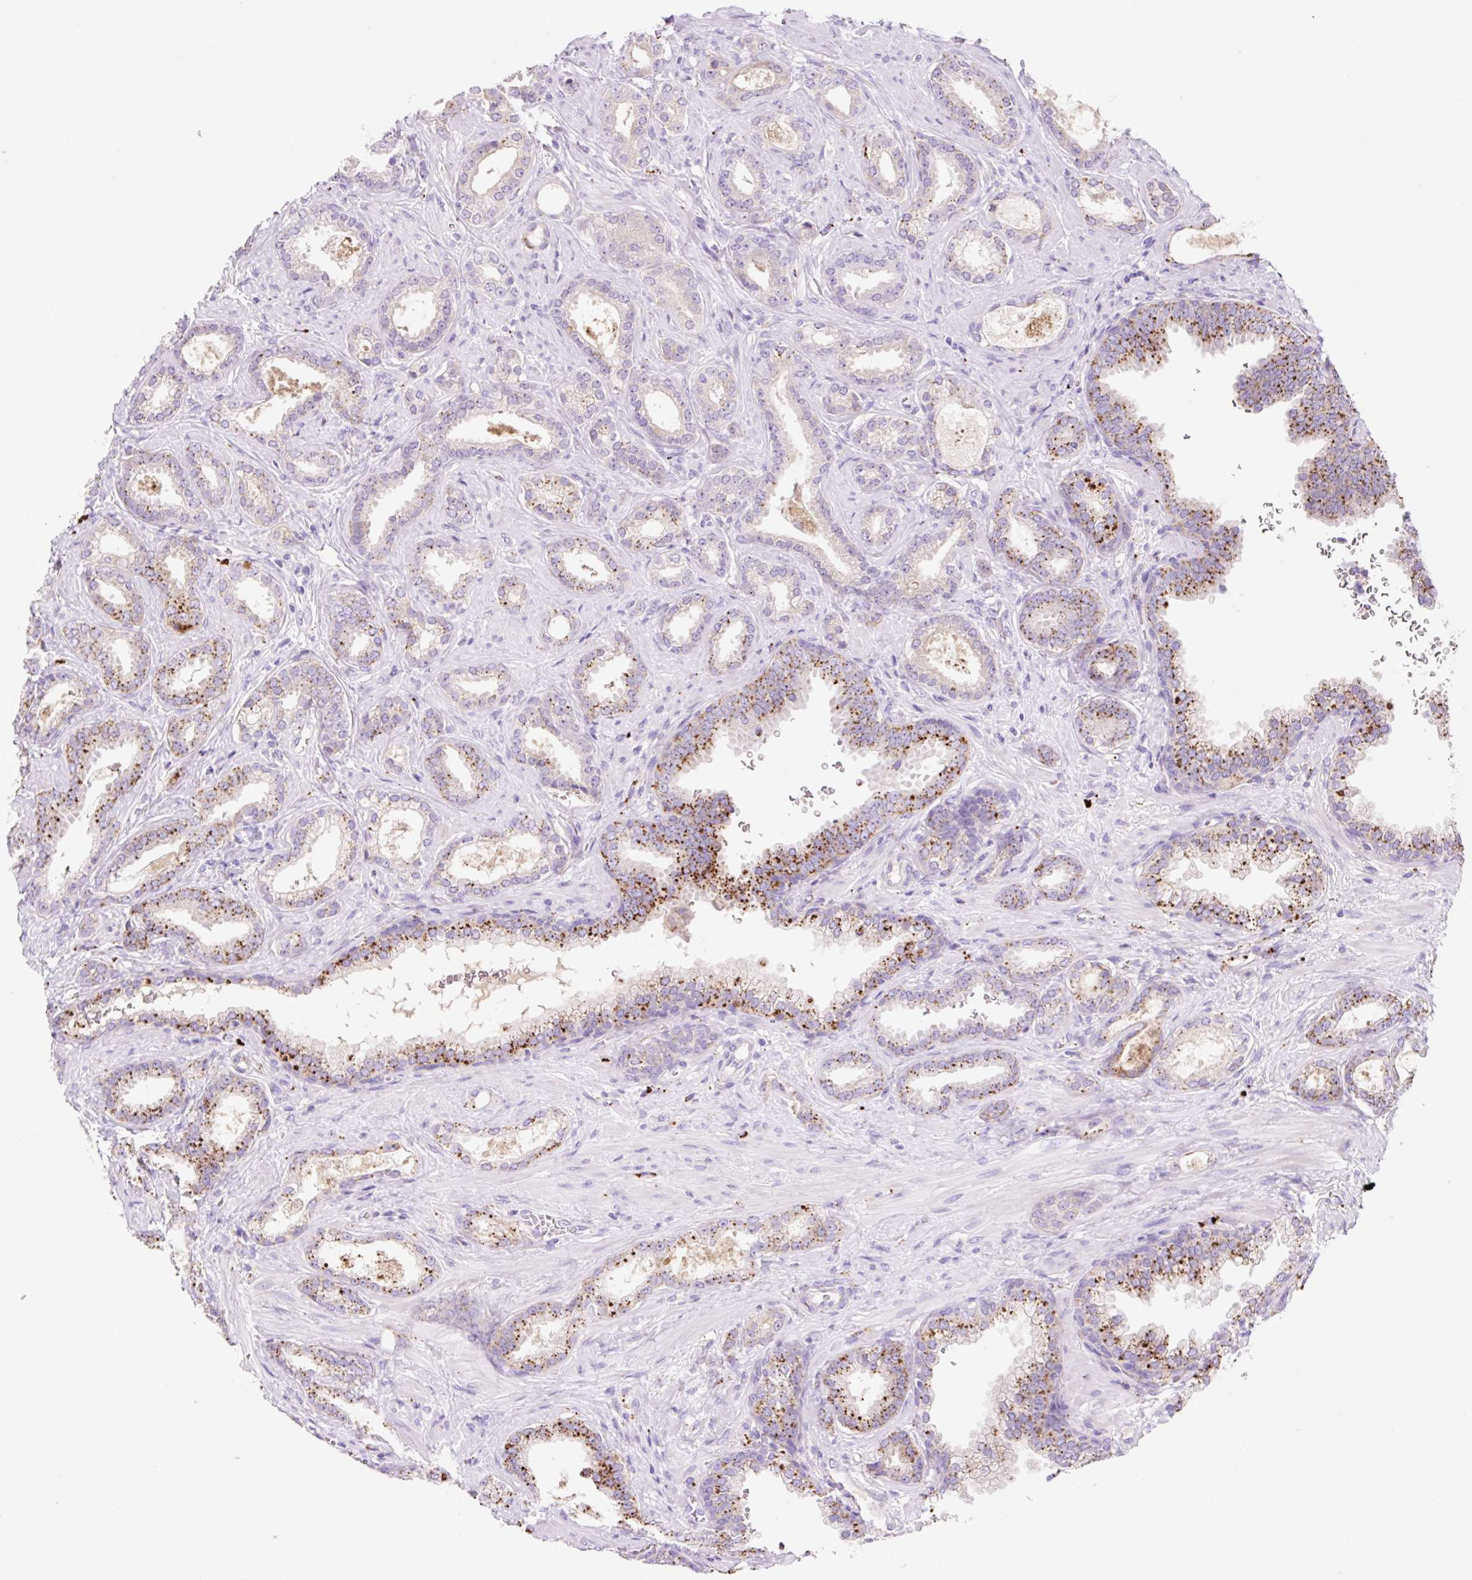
{"staining": {"intensity": "moderate", "quantity": "25%-75%", "location": "cytoplasmic/membranous"}, "tissue": "prostate cancer", "cell_type": "Tumor cells", "image_type": "cancer", "snomed": [{"axis": "morphology", "description": "Adenocarcinoma, High grade"}, {"axis": "topography", "description": "Prostate"}], "caption": "Prostate cancer (high-grade adenocarcinoma) tissue exhibits moderate cytoplasmic/membranous staining in approximately 25%-75% of tumor cells", "gene": "HEXA", "patient": {"sex": "male", "age": 58}}